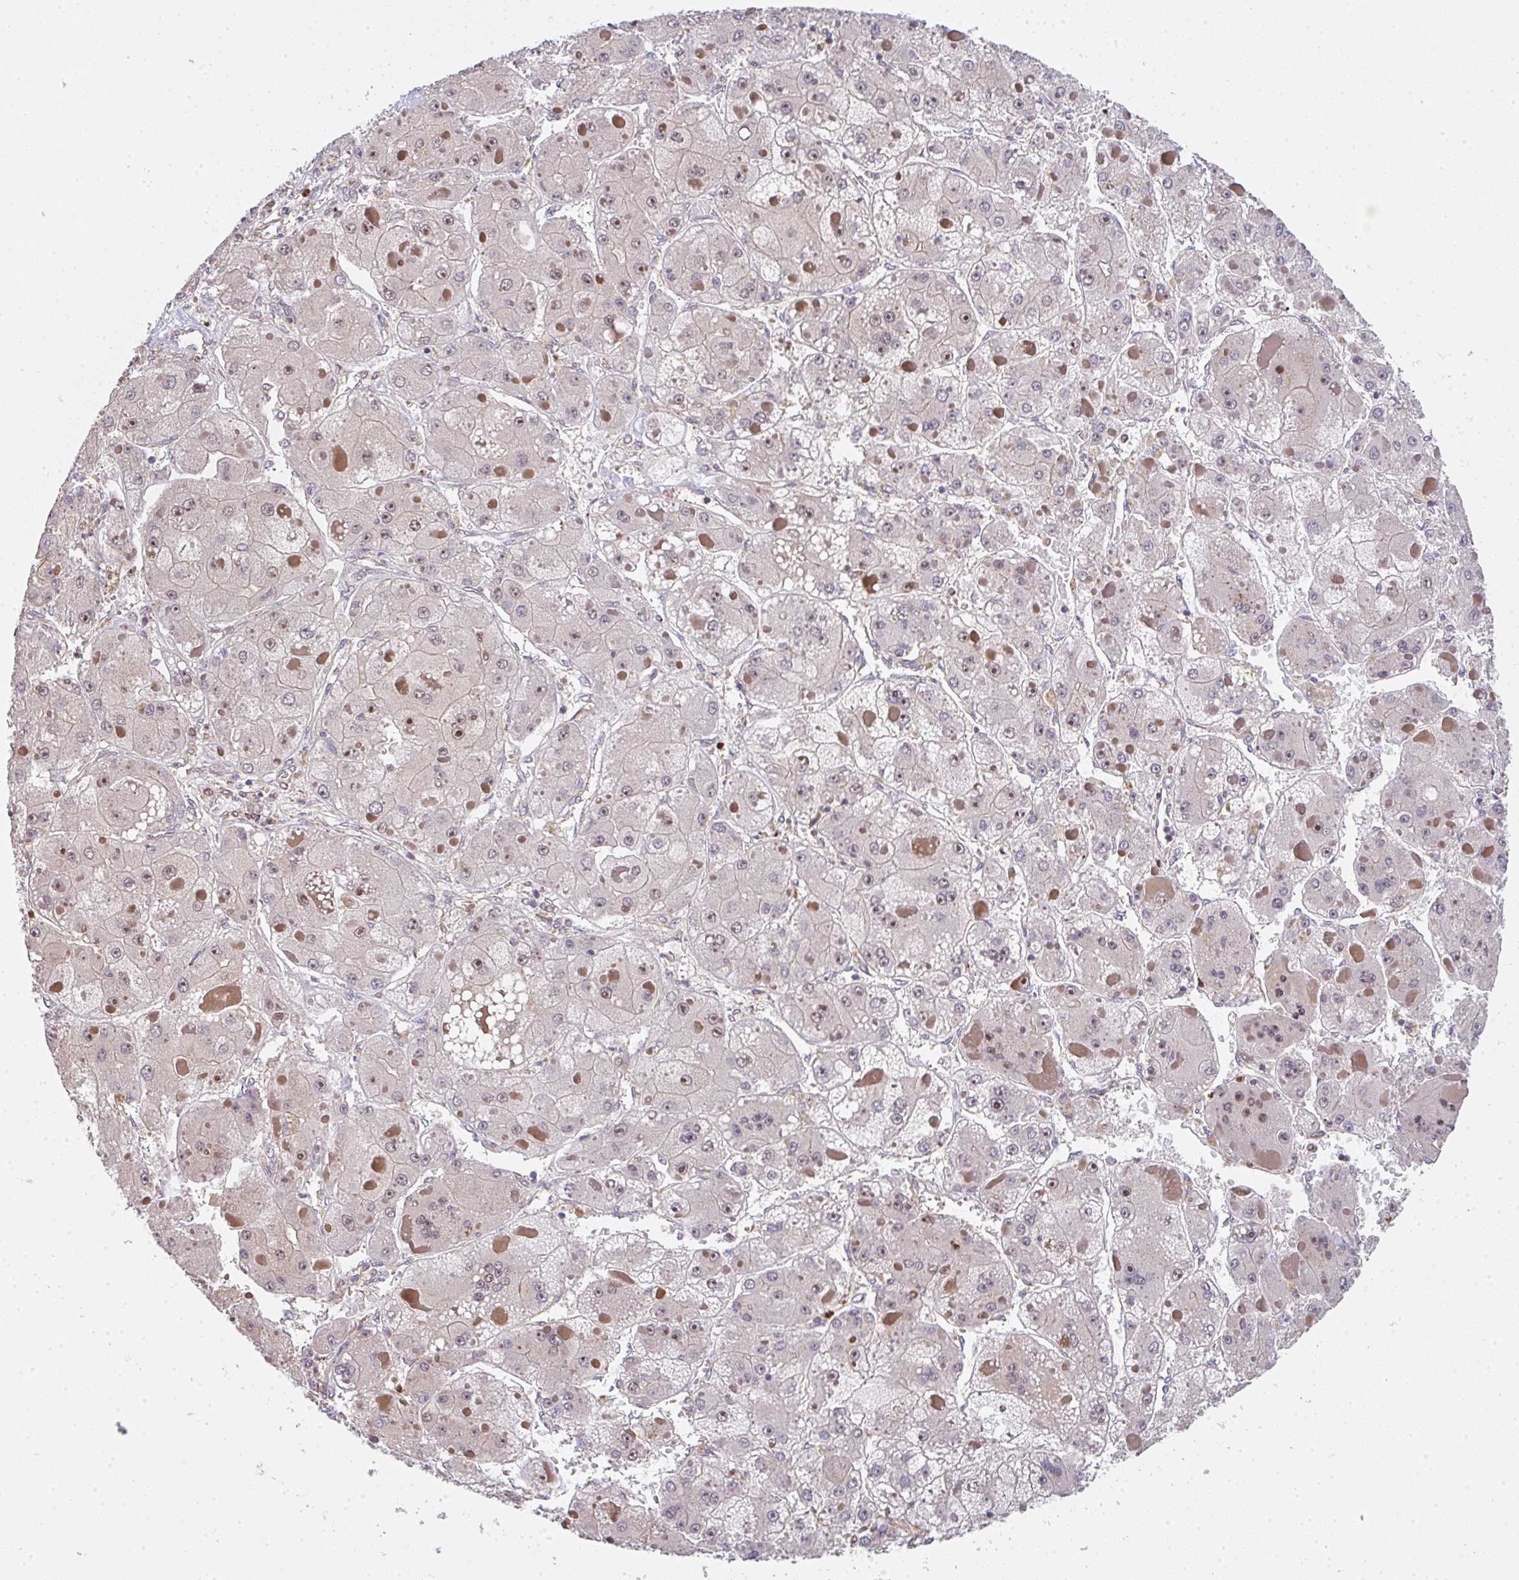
{"staining": {"intensity": "moderate", "quantity": "<25%", "location": "nuclear"}, "tissue": "liver cancer", "cell_type": "Tumor cells", "image_type": "cancer", "snomed": [{"axis": "morphology", "description": "Carcinoma, Hepatocellular, NOS"}, {"axis": "topography", "description": "Liver"}], "caption": "About <25% of tumor cells in human hepatocellular carcinoma (liver) demonstrate moderate nuclear protein positivity as visualized by brown immunohistochemical staining.", "gene": "SIMC1", "patient": {"sex": "female", "age": 73}}